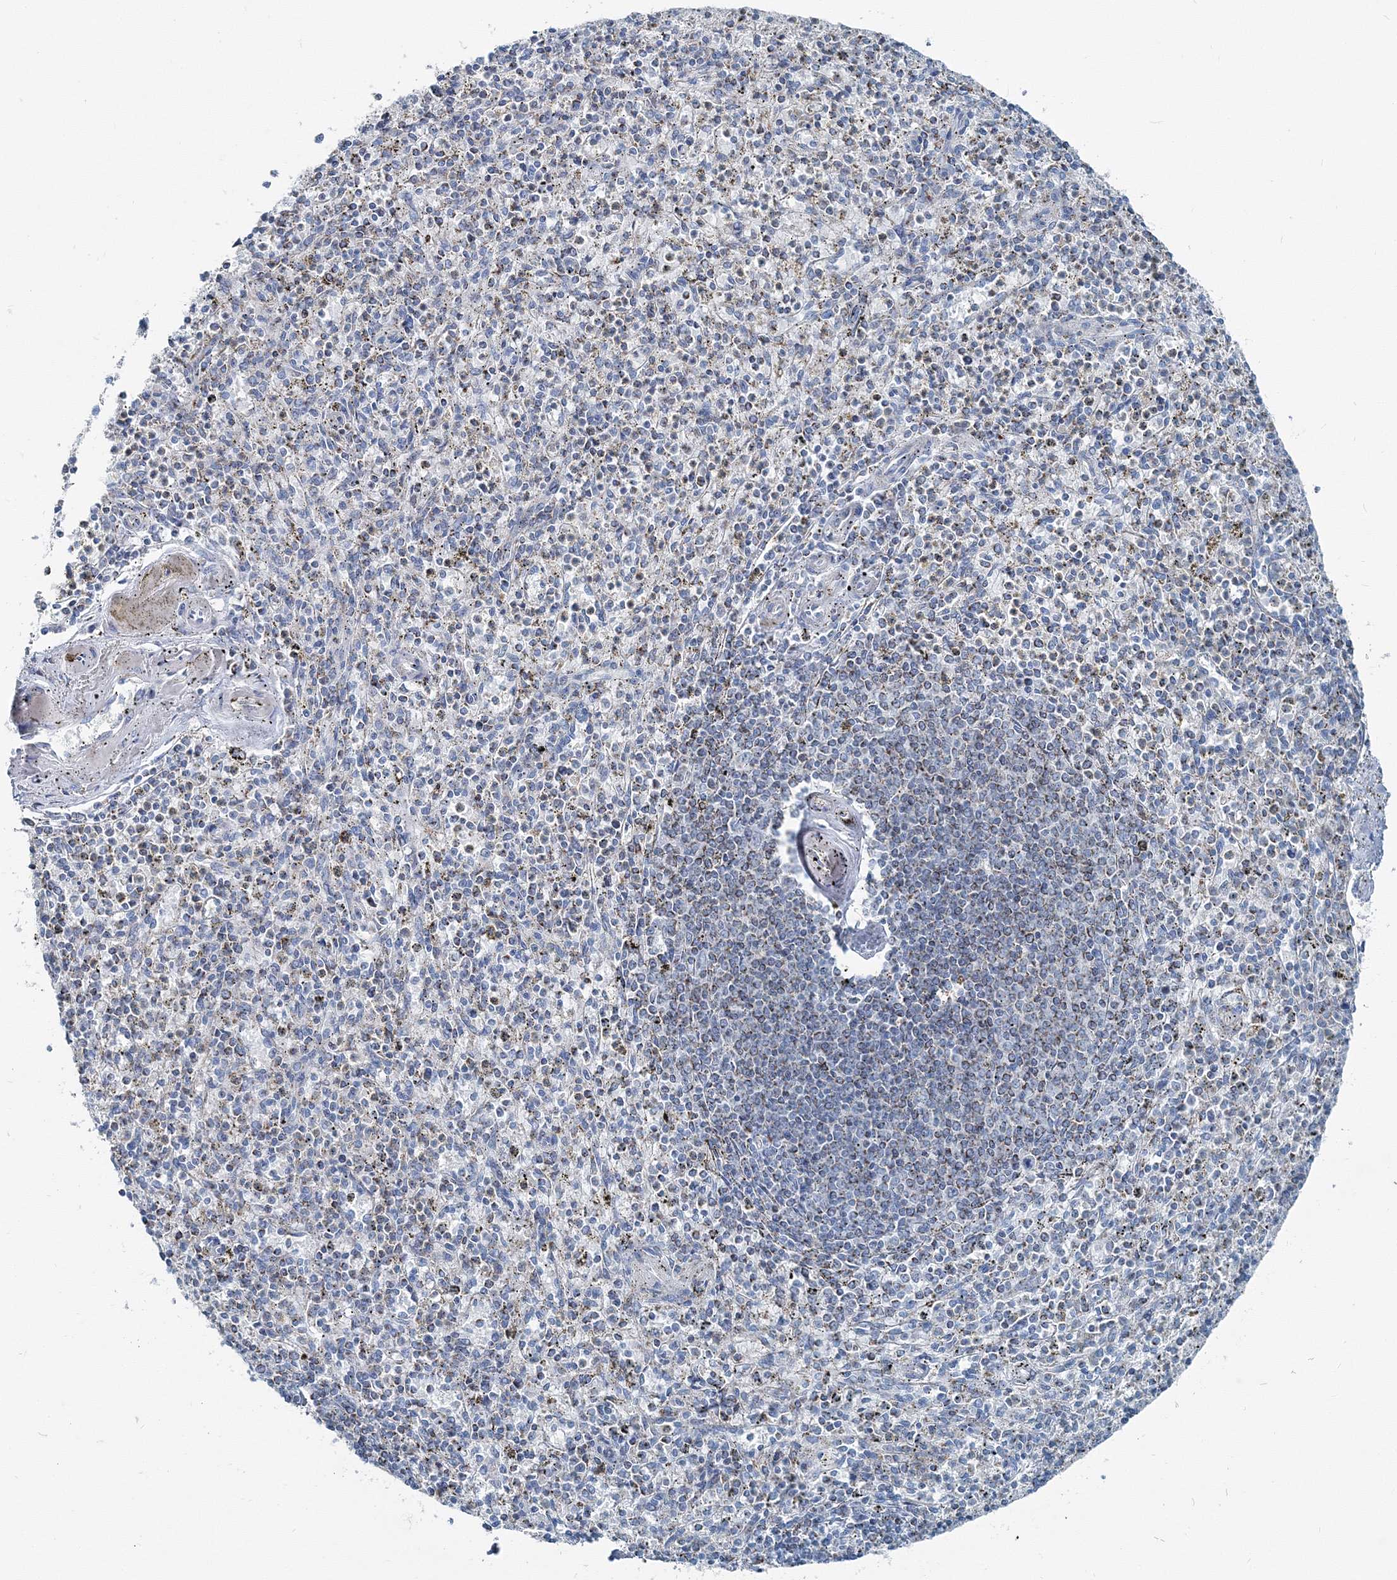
{"staining": {"intensity": "weak", "quantity": "<25%", "location": "cytoplasmic/membranous"}, "tissue": "spleen", "cell_type": "Cells in red pulp", "image_type": "normal", "snomed": [{"axis": "morphology", "description": "Normal tissue, NOS"}, {"axis": "topography", "description": "Spleen"}], "caption": "Protein analysis of unremarkable spleen exhibits no significant expression in cells in red pulp. (DAB (3,3'-diaminobenzidine) IHC with hematoxylin counter stain).", "gene": "GABARAPL2", "patient": {"sex": "male", "age": 72}}